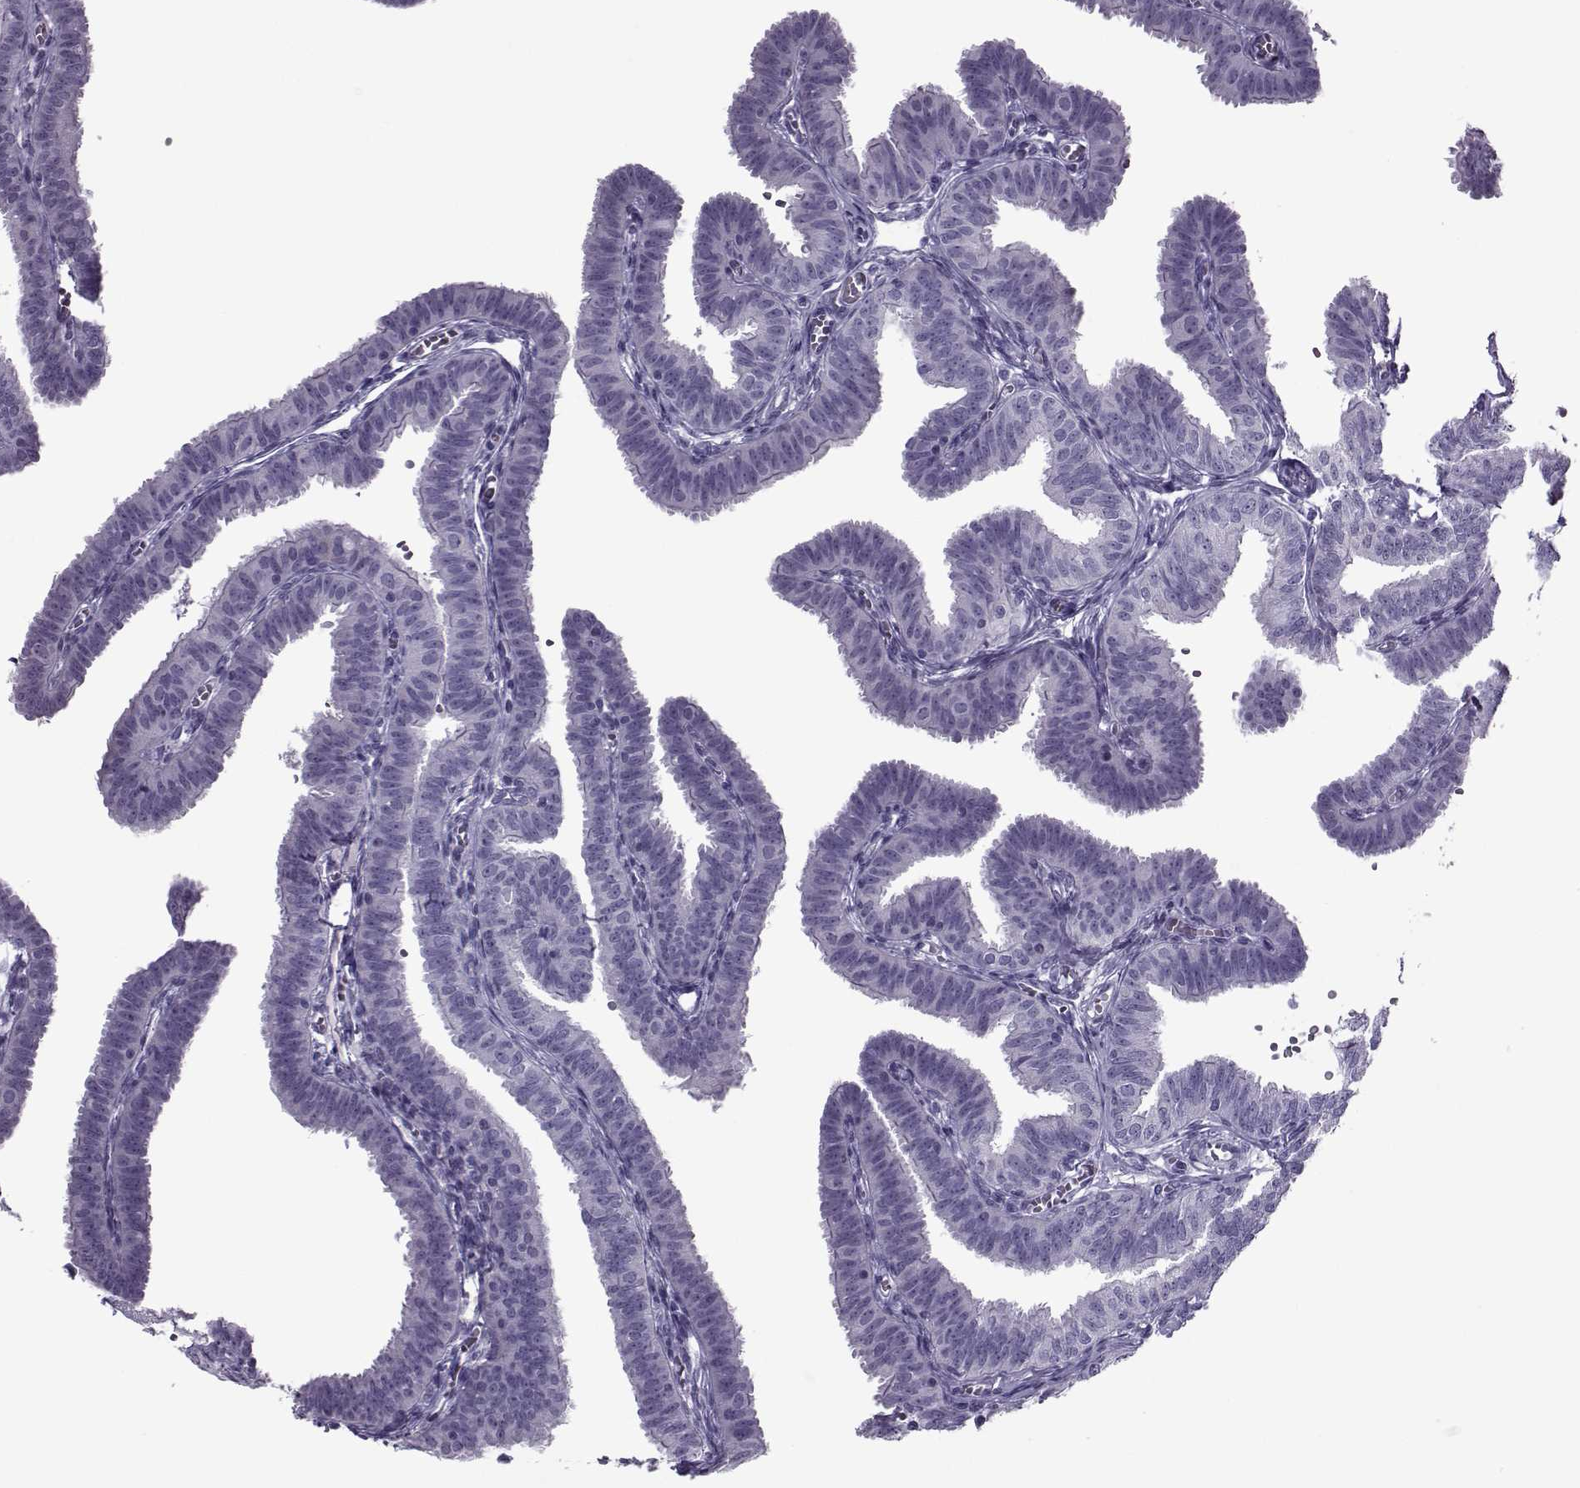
{"staining": {"intensity": "negative", "quantity": "none", "location": "none"}, "tissue": "fallopian tube", "cell_type": "Glandular cells", "image_type": "normal", "snomed": [{"axis": "morphology", "description": "Normal tissue, NOS"}, {"axis": "topography", "description": "Fallopian tube"}], "caption": "The micrograph reveals no staining of glandular cells in benign fallopian tube.", "gene": "OIP5", "patient": {"sex": "female", "age": 25}}